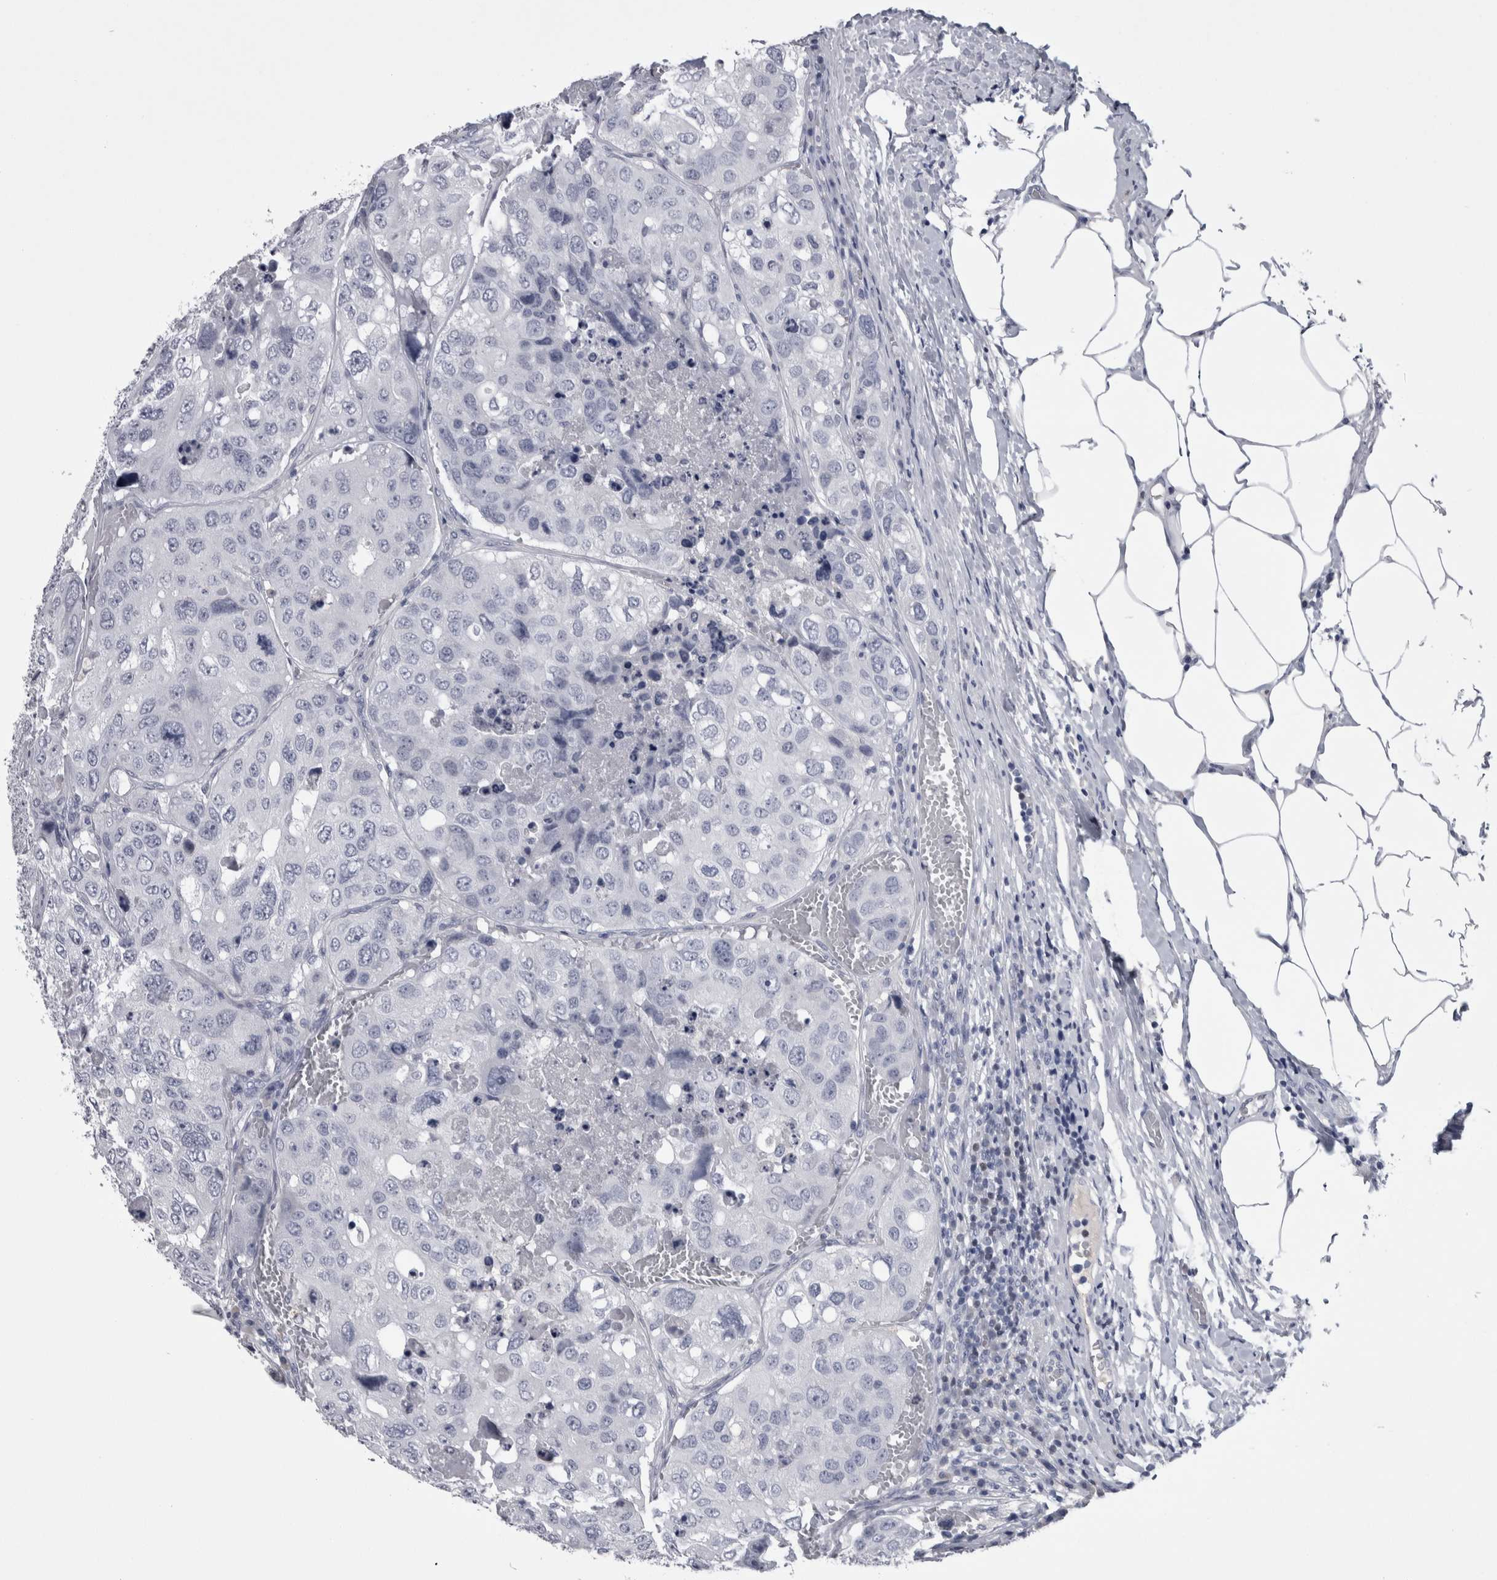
{"staining": {"intensity": "negative", "quantity": "none", "location": "none"}, "tissue": "urothelial cancer", "cell_type": "Tumor cells", "image_type": "cancer", "snomed": [{"axis": "morphology", "description": "Urothelial carcinoma, High grade"}, {"axis": "topography", "description": "Lymph node"}, {"axis": "topography", "description": "Urinary bladder"}], "caption": "Immunohistochemistry image of urothelial cancer stained for a protein (brown), which reveals no positivity in tumor cells.", "gene": "PAX5", "patient": {"sex": "male", "age": 51}}